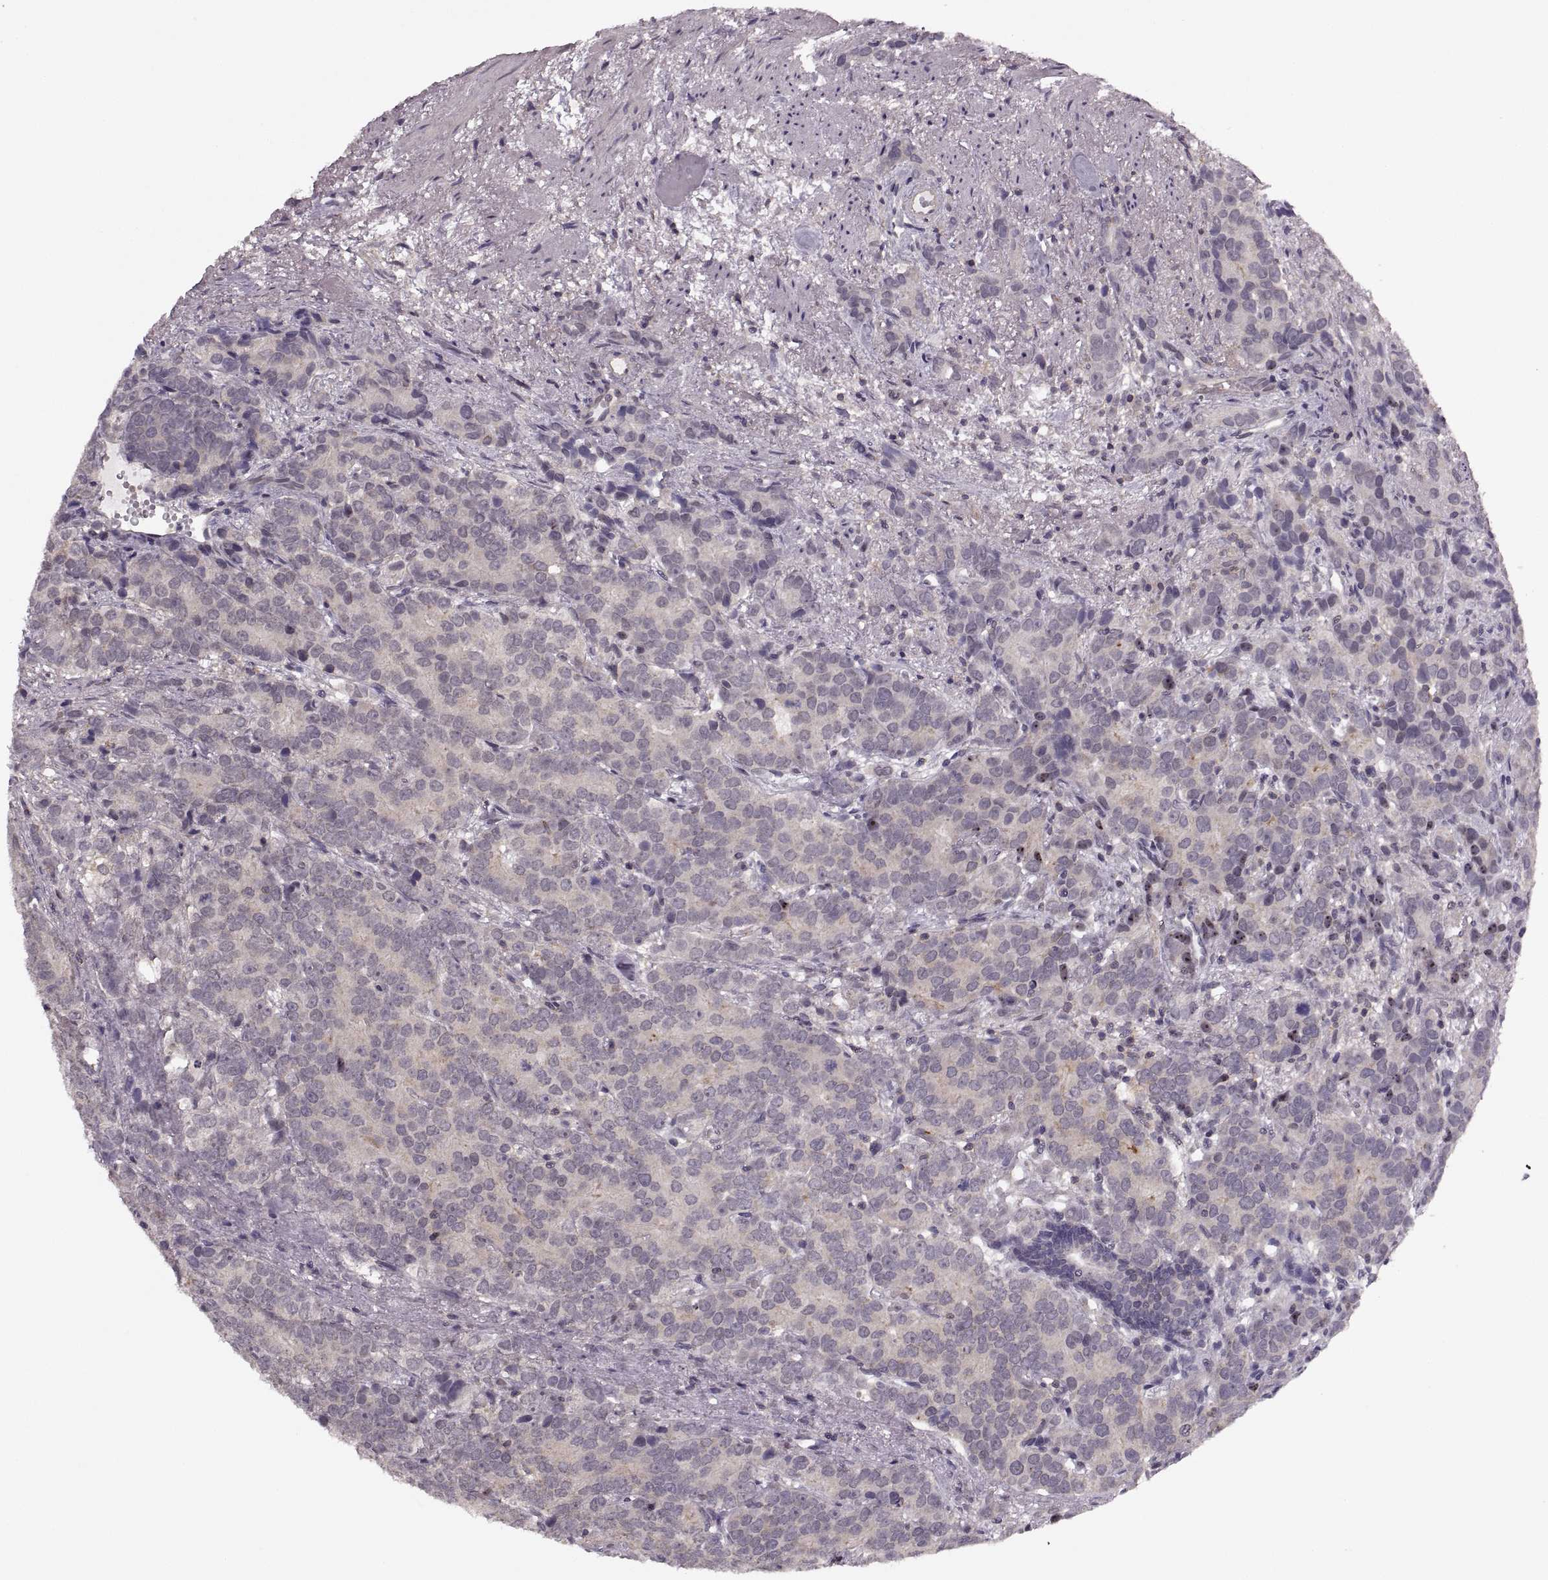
{"staining": {"intensity": "negative", "quantity": "none", "location": "none"}, "tissue": "prostate cancer", "cell_type": "Tumor cells", "image_type": "cancer", "snomed": [{"axis": "morphology", "description": "Adenocarcinoma, High grade"}, {"axis": "topography", "description": "Prostate"}], "caption": "There is no significant staining in tumor cells of prostate cancer. (DAB immunohistochemistry (IHC) with hematoxylin counter stain).", "gene": "LUZP2", "patient": {"sex": "male", "age": 90}}